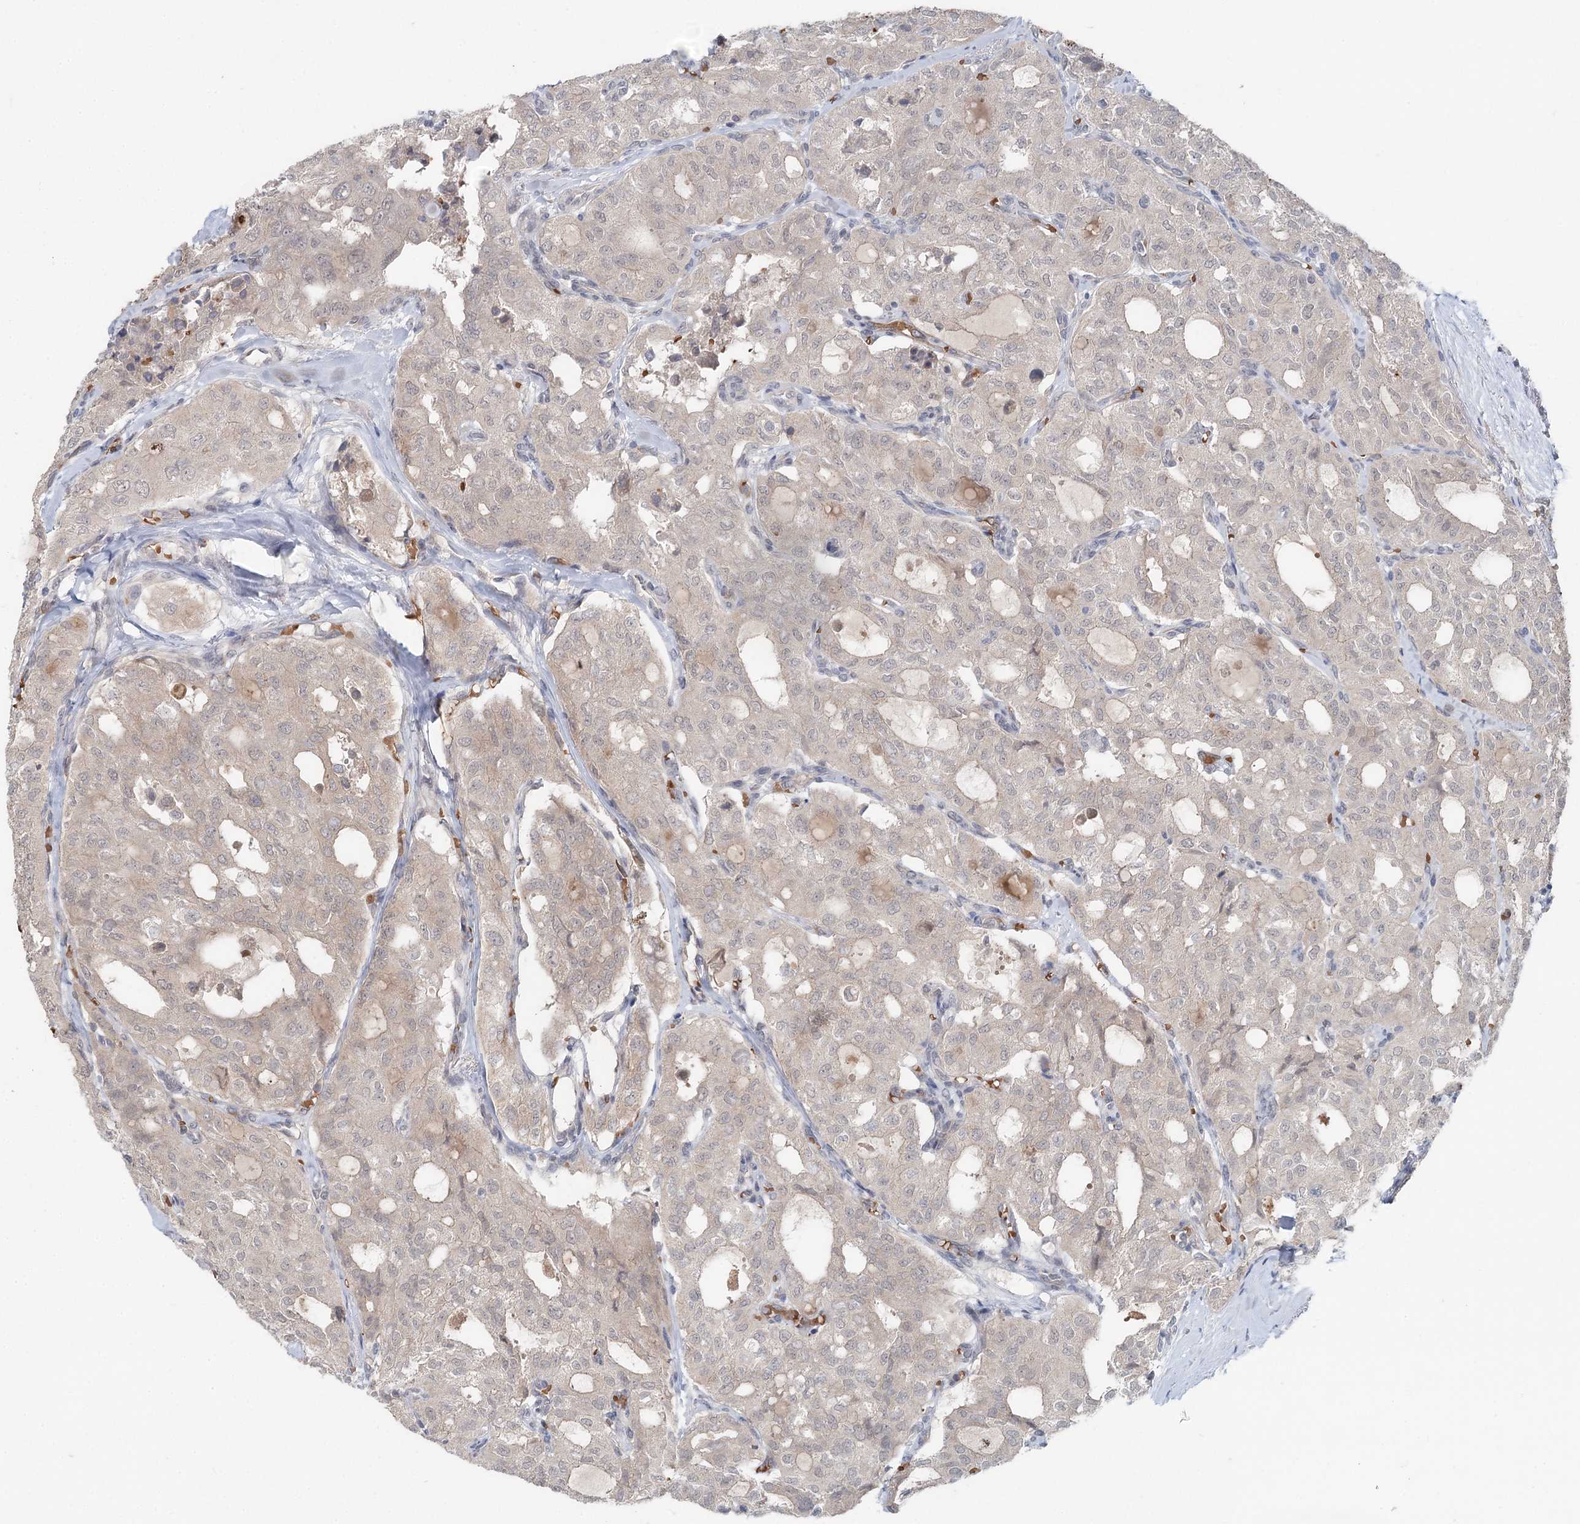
{"staining": {"intensity": "negative", "quantity": "none", "location": "none"}, "tissue": "thyroid cancer", "cell_type": "Tumor cells", "image_type": "cancer", "snomed": [{"axis": "morphology", "description": "Follicular adenoma carcinoma, NOS"}, {"axis": "topography", "description": "Thyroid gland"}], "caption": "Thyroid cancer was stained to show a protein in brown. There is no significant staining in tumor cells. (Stains: DAB (3,3'-diaminobenzidine) IHC with hematoxylin counter stain, Microscopy: brightfield microscopy at high magnification).", "gene": "FBXO7", "patient": {"sex": "male", "age": 75}}